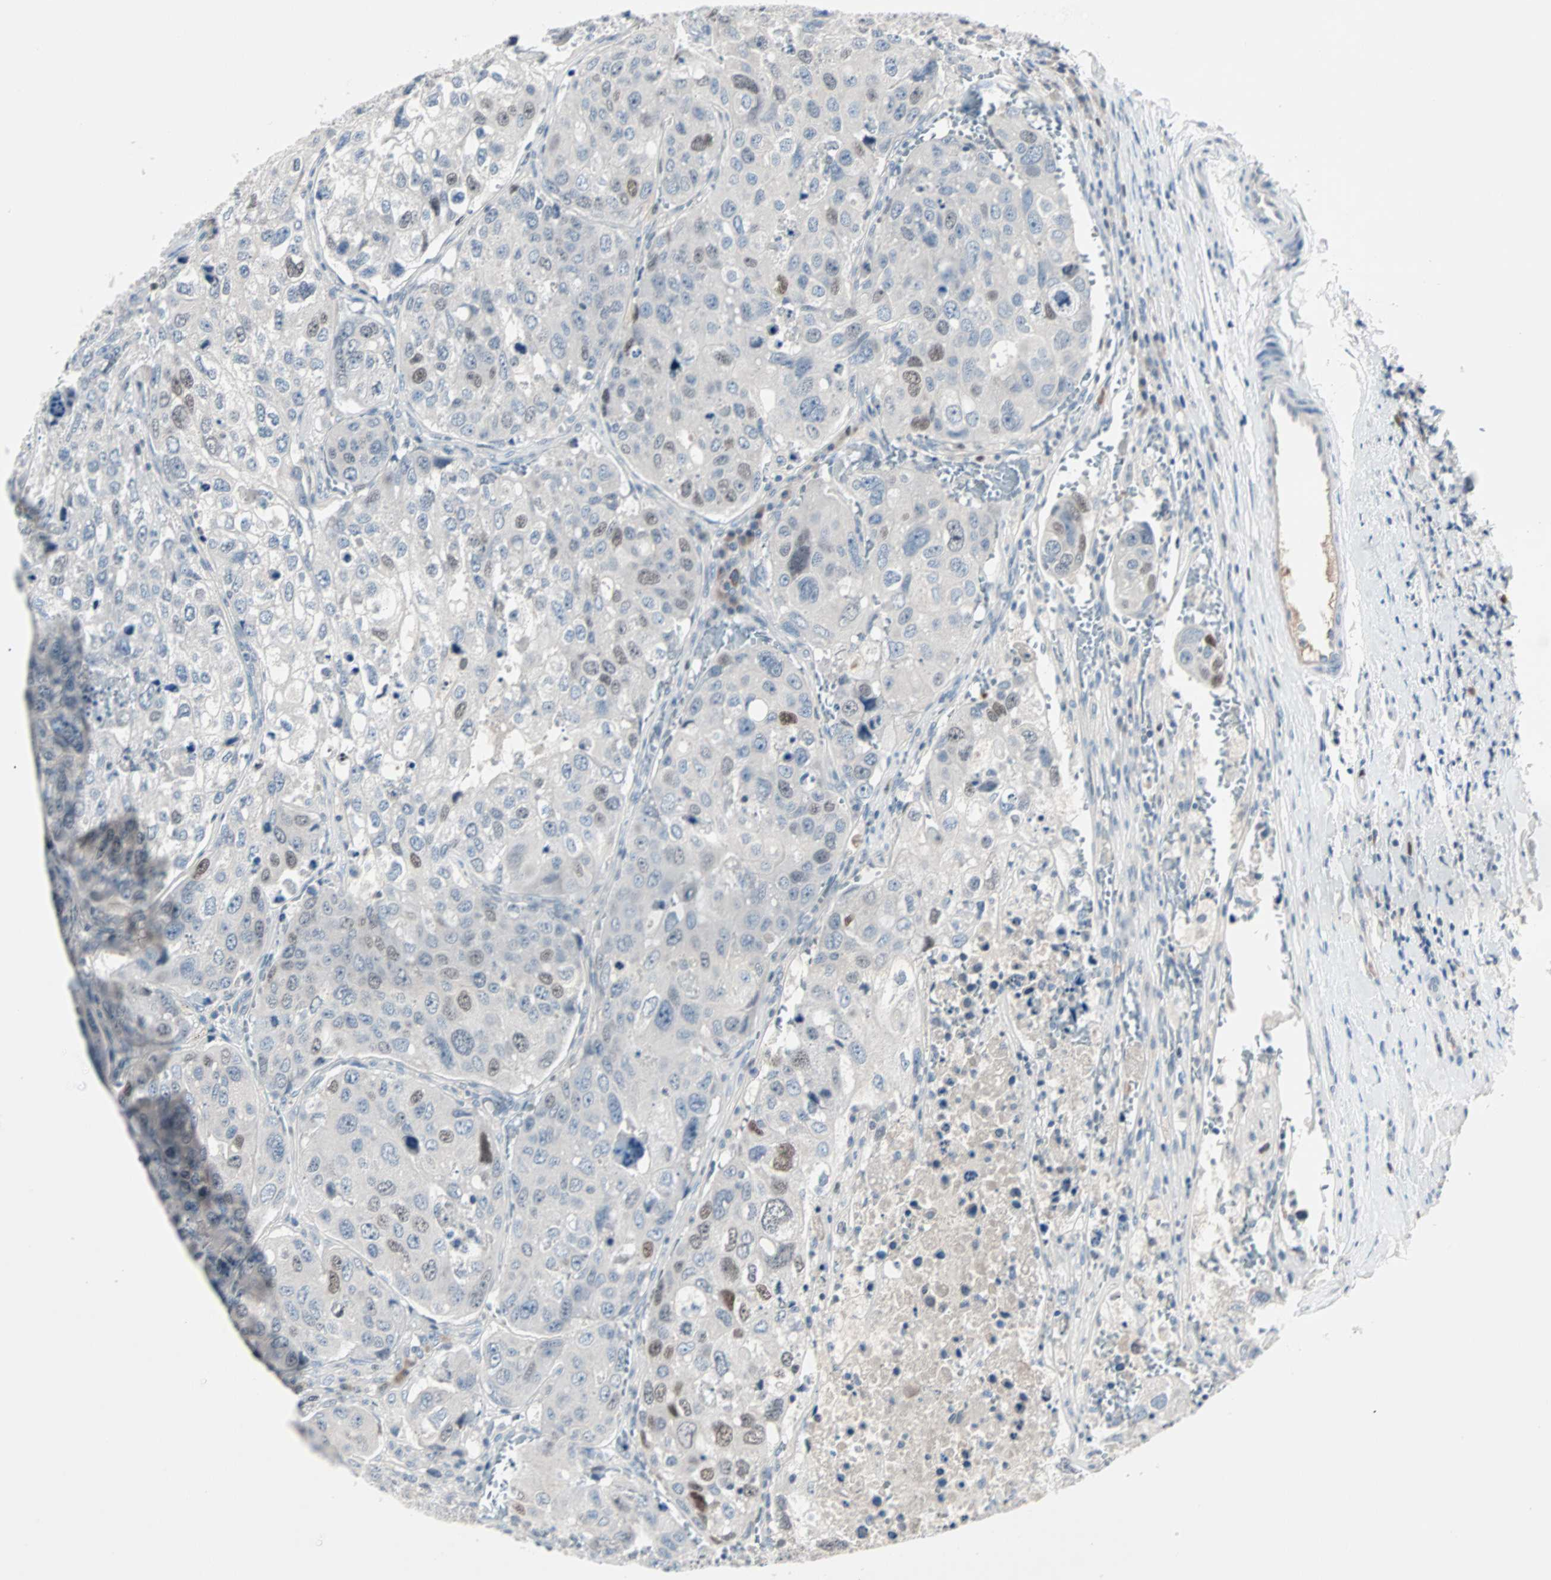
{"staining": {"intensity": "moderate", "quantity": "<25%", "location": "nuclear"}, "tissue": "urothelial cancer", "cell_type": "Tumor cells", "image_type": "cancer", "snomed": [{"axis": "morphology", "description": "Urothelial carcinoma, High grade"}, {"axis": "topography", "description": "Lymph node"}, {"axis": "topography", "description": "Urinary bladder"}], "caption": "Tumor cells exhibit low levels of moderate nuclear staining in approximately <25% of cells in urothelial carcinoma (high-grade).", "gene": "CCNE2", "patient": {"sex": "male", "age": 51}}